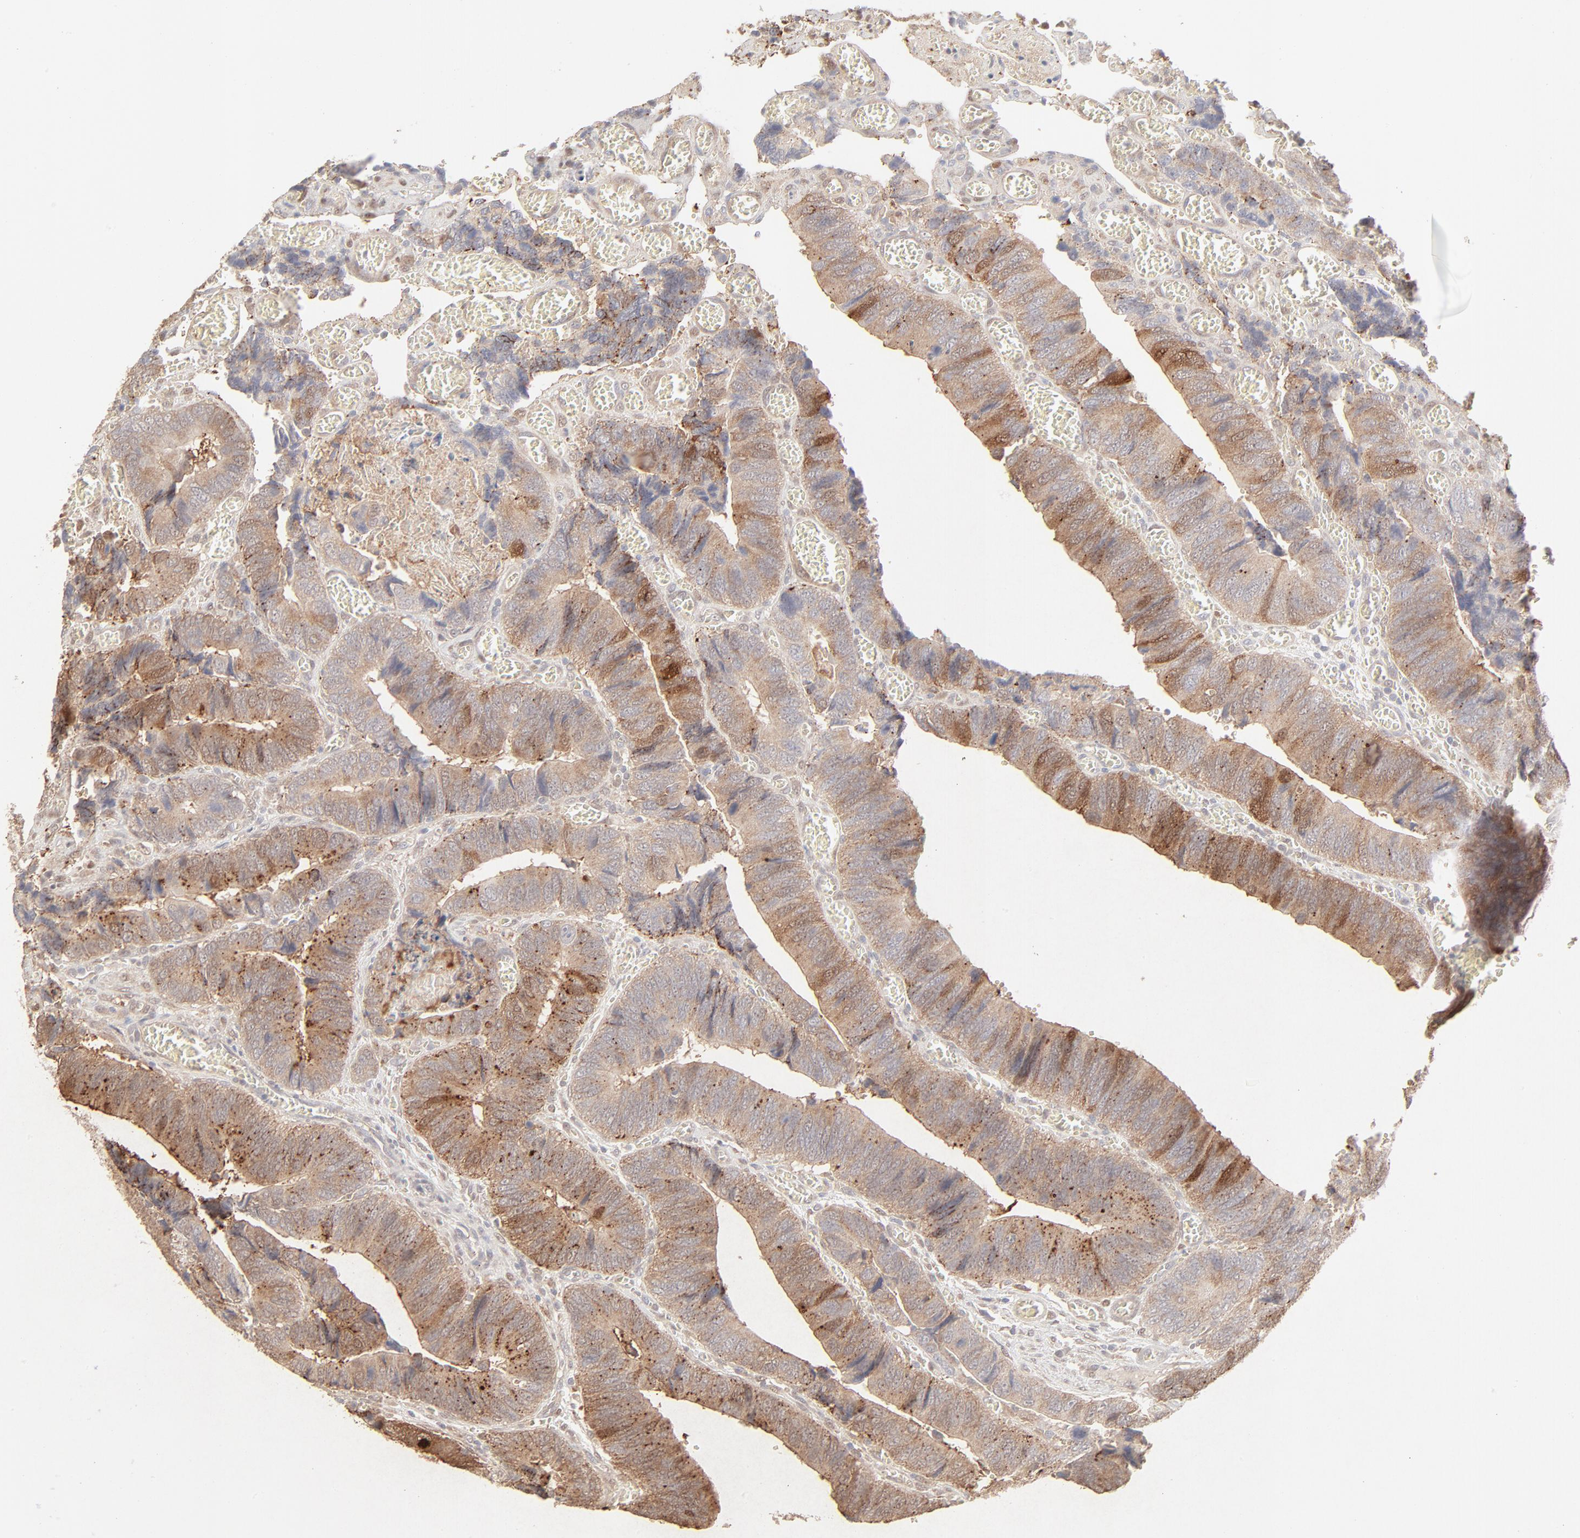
{"staining": {"intensity": "moderate", "quantity": "25%-75%", "location": "cytoplasmic/membranous"}, "tissue": "colorectal cancer", "cell_type": "Tumor cells", "image_type": "cancer", "snomed": [{"axis": "morphology", "description": "Adenocarcinoma, NOS"}, {"axis": "topography", "description": "Colon"}], "caption": "This is a micrograph of IHC staining of adenocarcinoma (colorectal), which shows moderate staining in the cytoplasmic/membranous of tumor cells.", "gene": "LGALS2", "patient": {"sex": "male", "age": 72}}